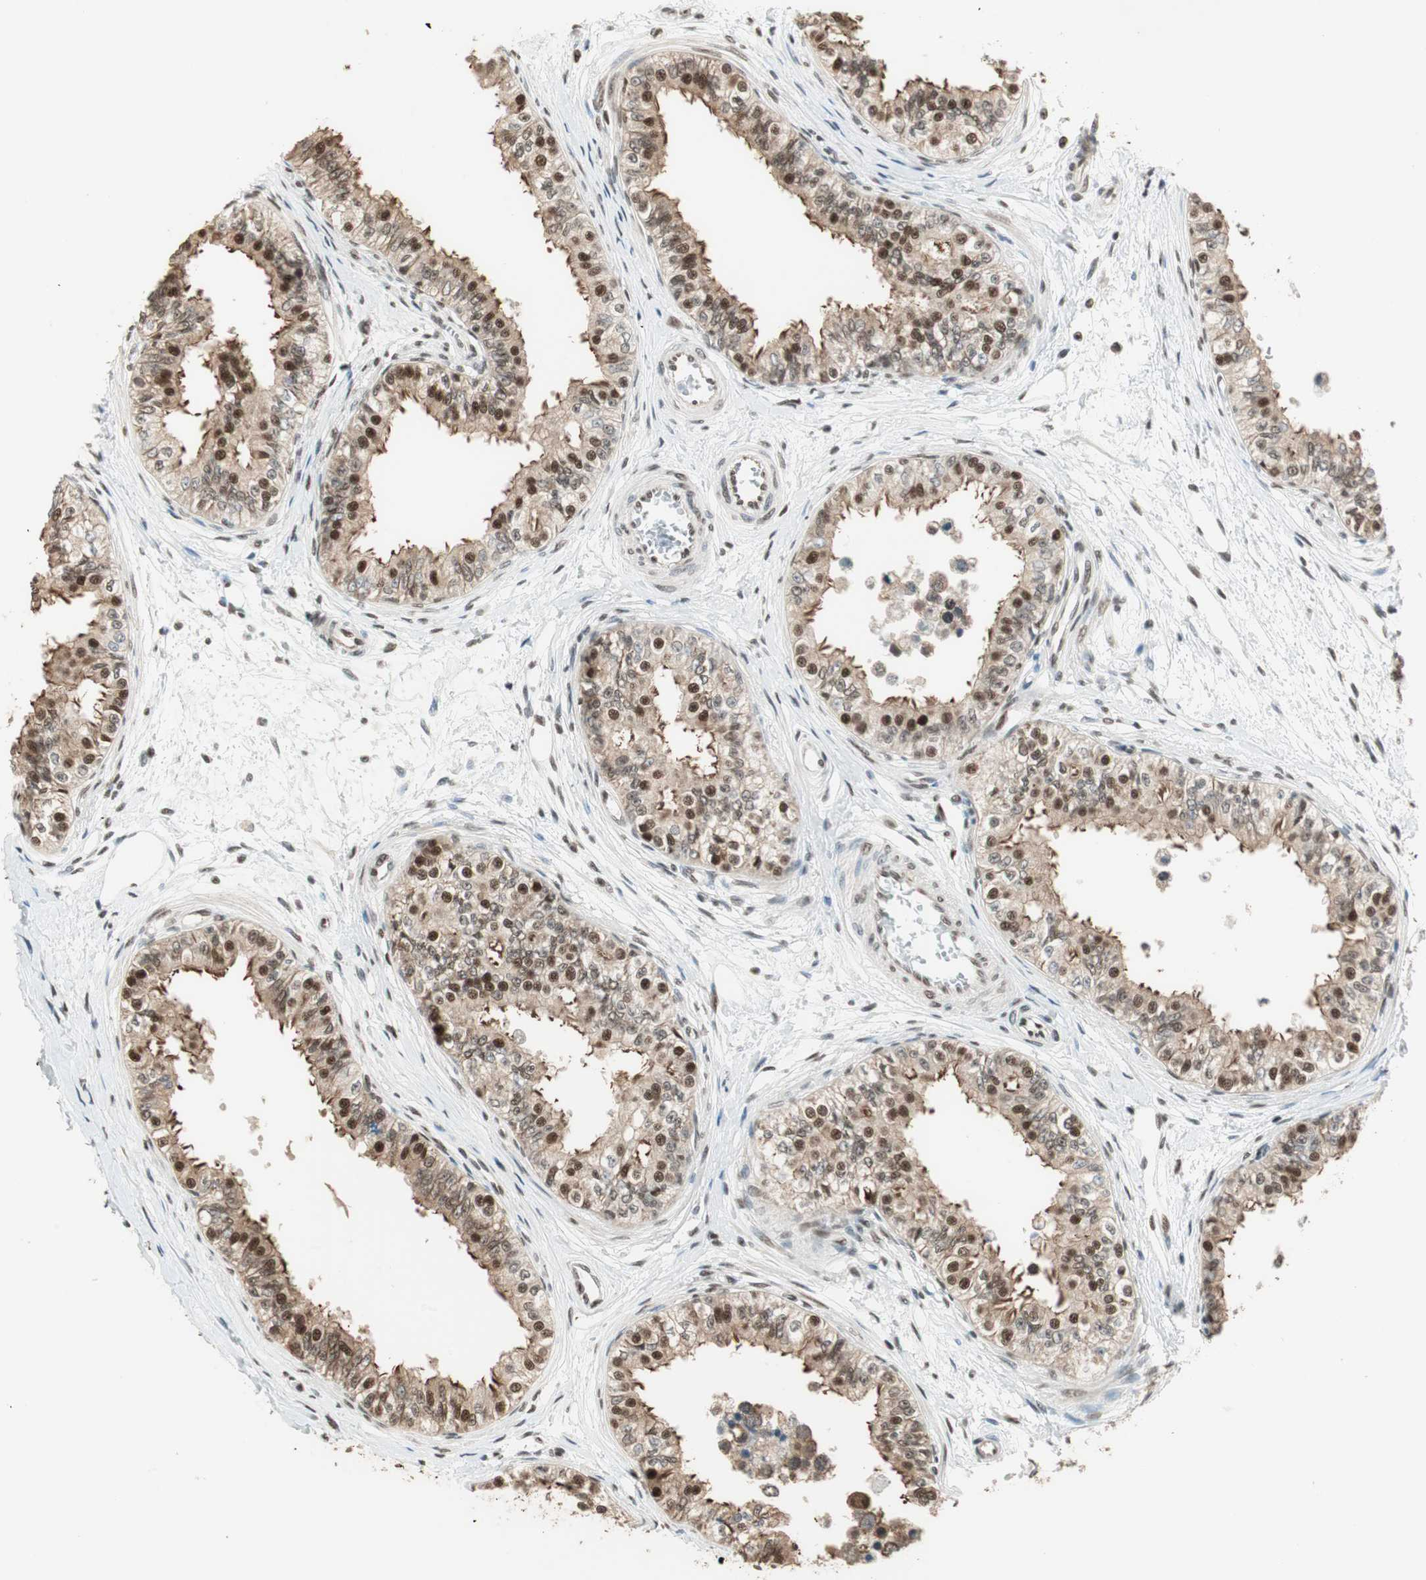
{"staining": {"intensity": "strong", "quantity": ">75%", "location": "cytoplasmic/membranous,nuclear"}, "tissue": "epididymis", "cell_type": "Glandular cells", "image_type": "normal", "snomed": [{"axis": "morphology", "description": "Normal tissue, NOS"}, {"axis": "morphology", "description": "Adenocarcinoma, metastatic, NOS"}, {"axis": "topography", "description": "Testis"}, {"axis": "topography", "description": "Epididymis"}], "caption": "Strong cytoplasmic/membranous,nuclear positivity is seen in about >75% of glandular cells in benign epididymis. The staining is performed using DAB brown chromogen to label protein expression. The nuclei are counter-stained blue using hematoxylin.", "gene": "ZBTB17", "patient": {"sex": "male", "age": 26}}